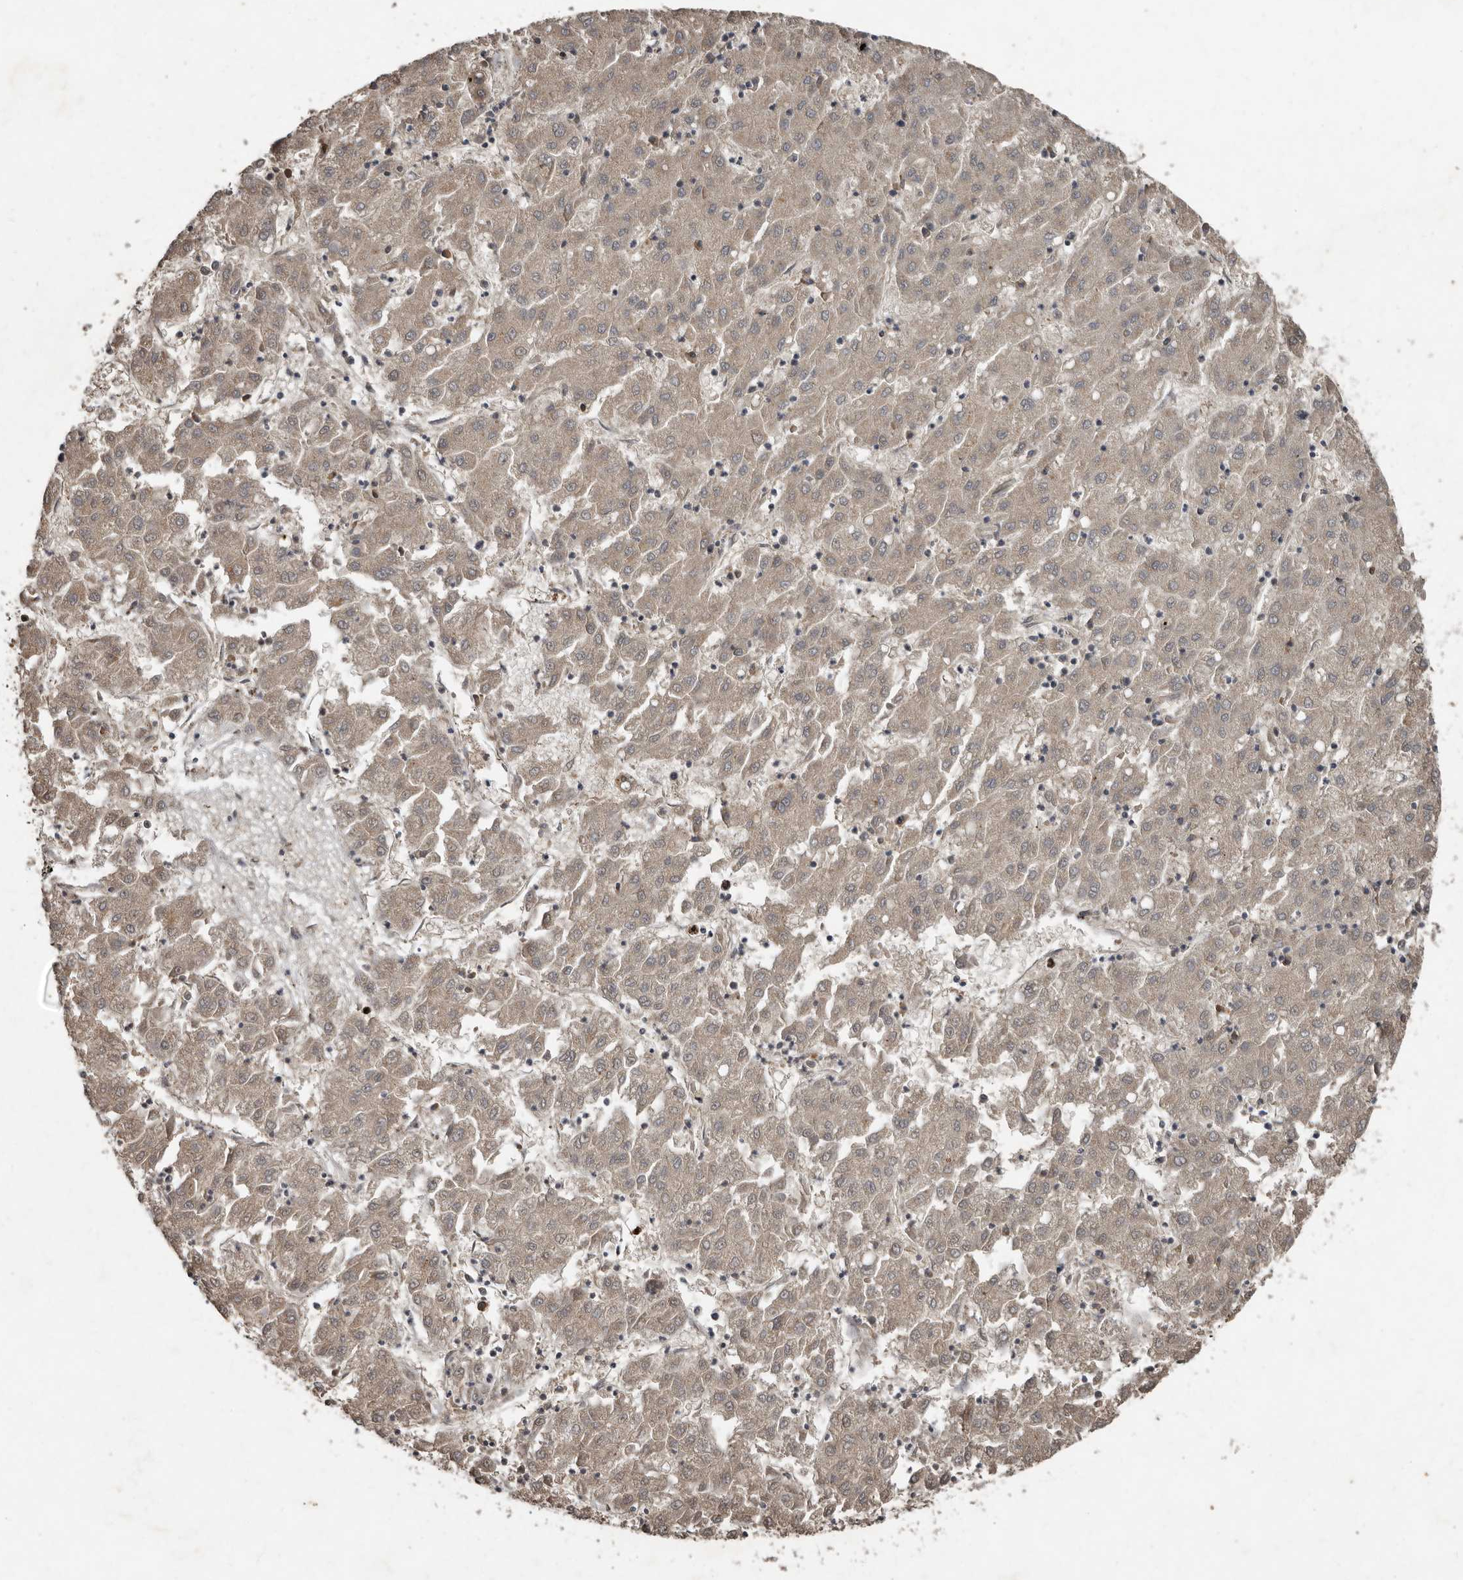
{"staining": {"intensity": "weak", "quantity": ">75%", "location": "cytoplasmic/membranous"}, "tissue": "liver cancer", "cell_type": "Tumor cells", "image_type": "cancer", "snomed": [{"axis": "morphology", "description": "Carcinoma, Hepatocellular, NOS"}, {"axis": "topography", "description": "Liver"}], "caption": "Liver cancer (hepatocellular carcinoma) stained with a protein marker exhibits weak staining in tumor cells.", "gene": "KIF26B", "patient": {"sex": "male", "age": 72}}